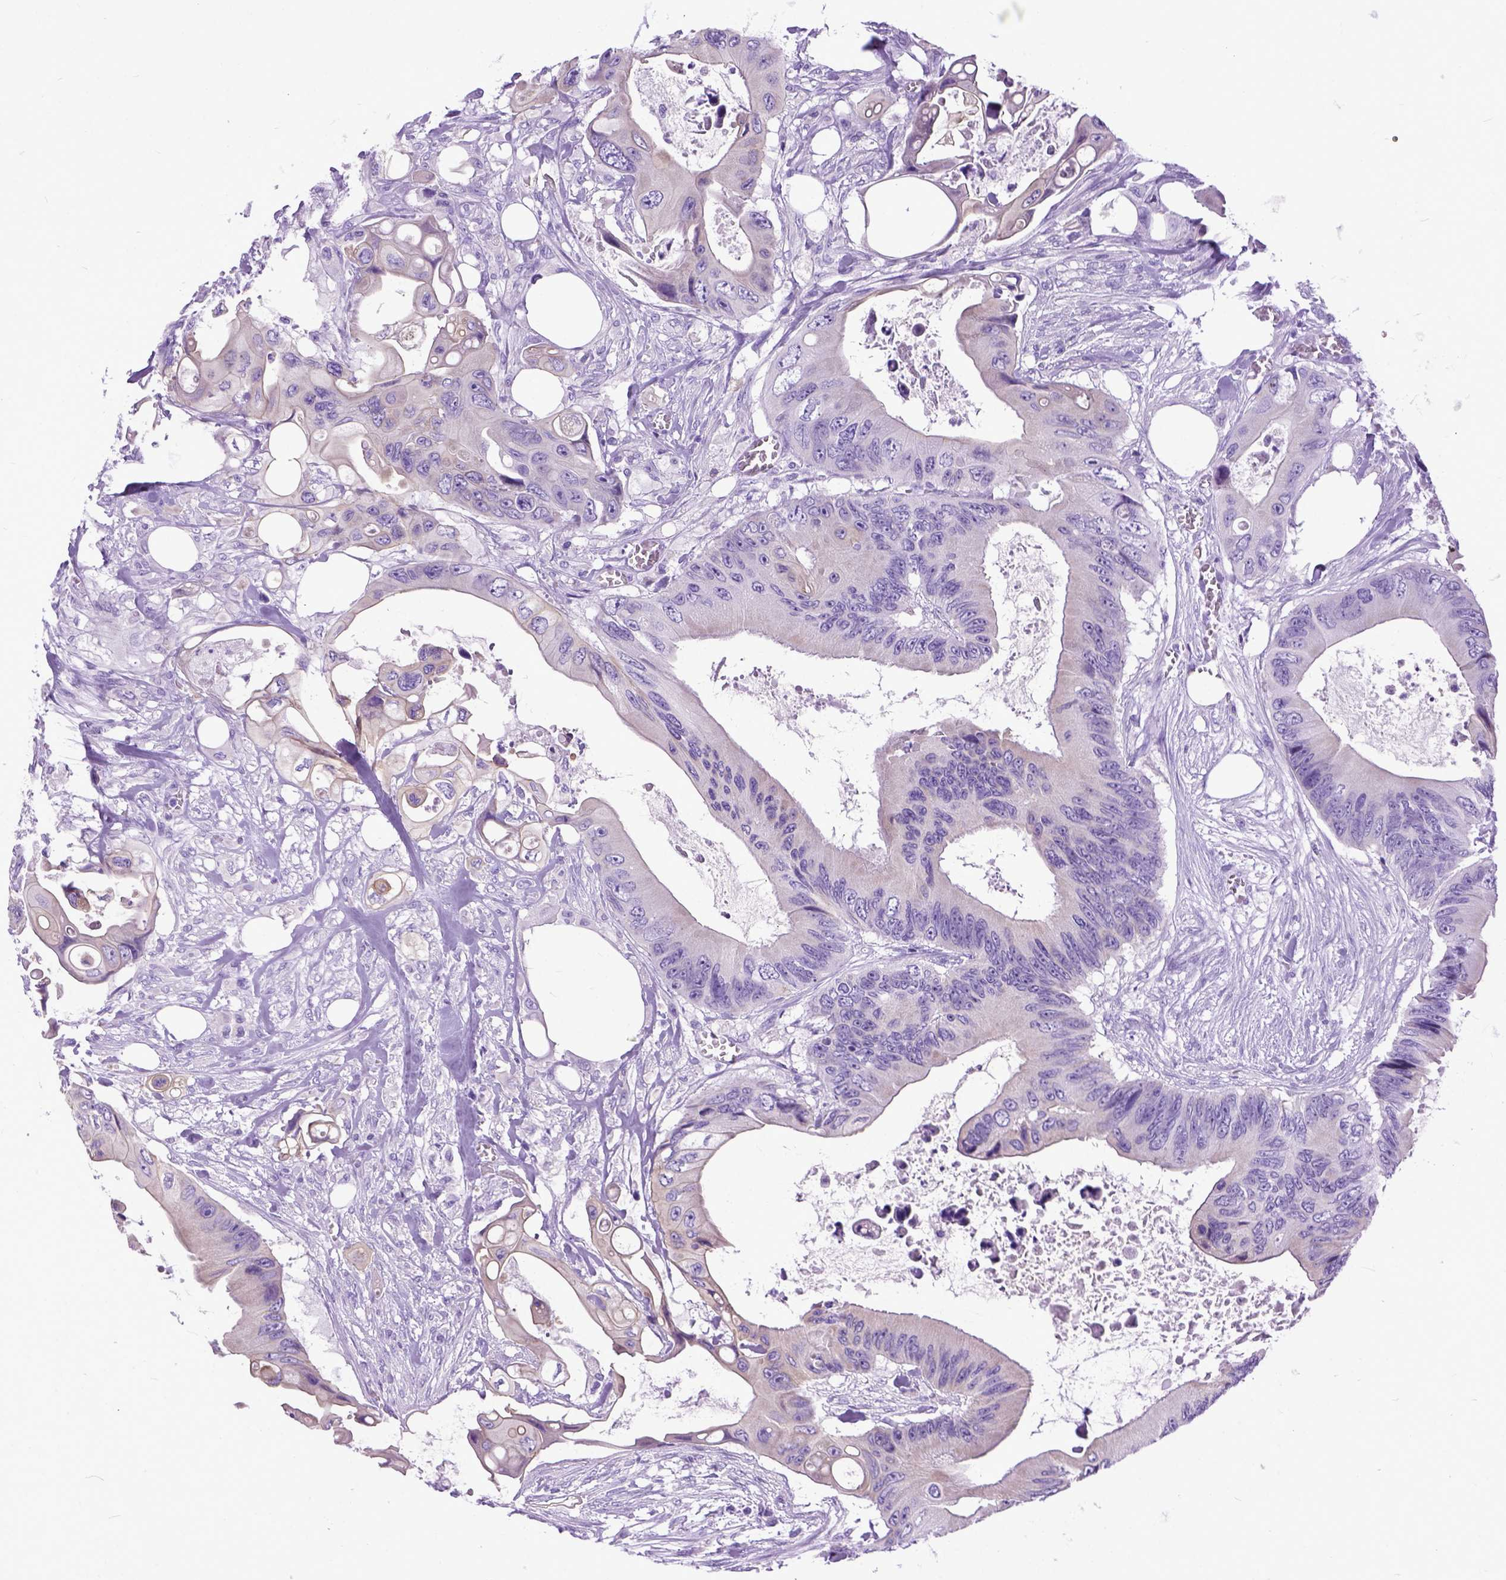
{"staining": {"intensity": "negative", "quantity": "none", "location": "none"}, "tissue": "colorectal cancer", "cell_type": "Tumor cells", "image_type": "cancer", "snomed": [{"axis": "morphology", "description": "Adenocarcinoma, NOS"}, {"axis": "topography", "description": "Rectum"}], "caption": "The image exhibits no significant positivity in tumor cells of colorectal adenocarcinoma.", "gene": "PPL", "patient": {"sex": "male", "age": 63}}